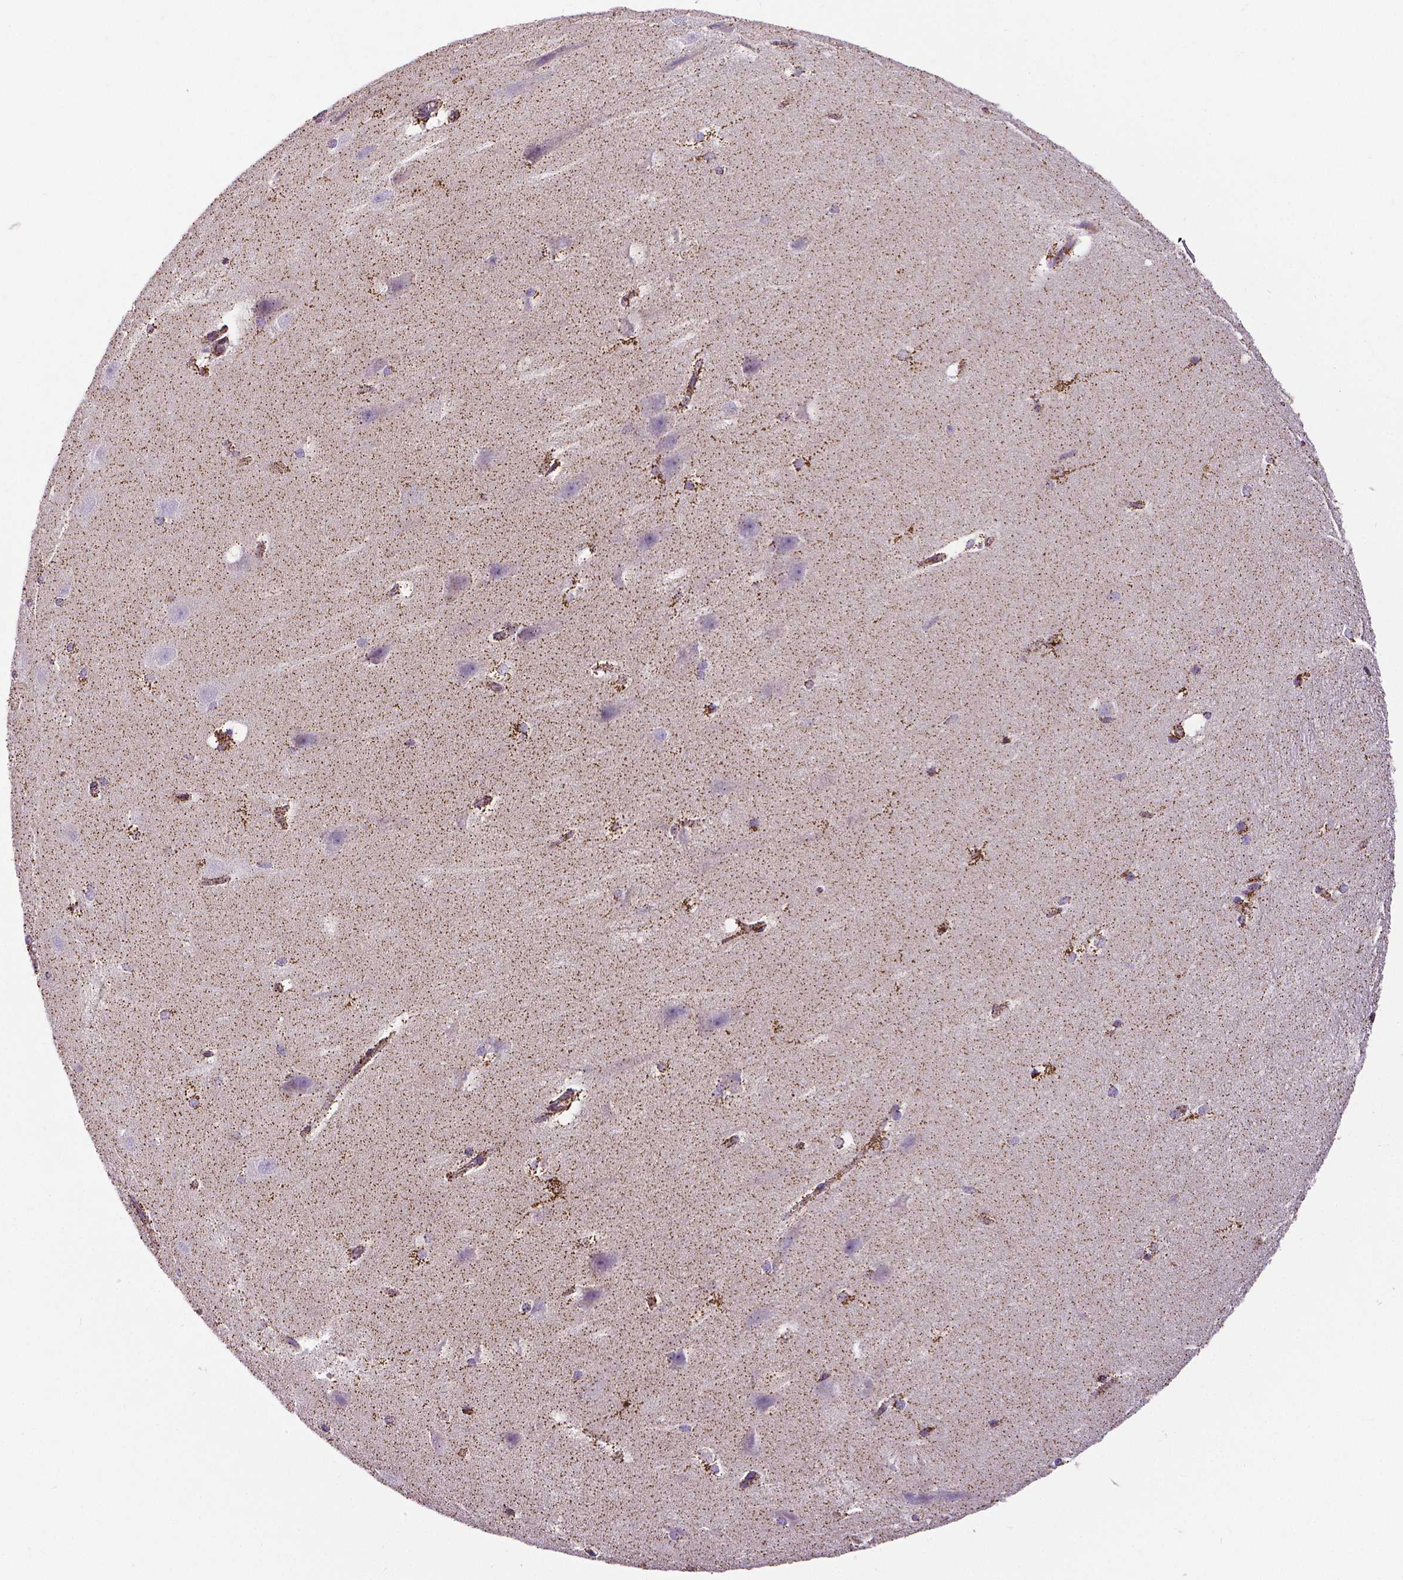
{"staining": {"intensity": "moderate", "quantity": "<25%", "location": "cytoplasmic/membranous"}, "tissue": "hippocampus", "cell_type": "Glial cells", "image_type": "normal", "snomed": [{"axis": "morphology", "description": "Normal tissue, NOS"}, {"axis": "topography", "description": "Cerebral cortex"}, {"axis": "topography", "description": "Hippocampus"}], "caption": "This is a photomicrograph of immunohistochemistry staining of benign hippocampus, which shows moderate expression in the cytoplasmic/membranous of glial cells.", "gene": "MACC1", "patient": {"sex": "female", "age": 19}}